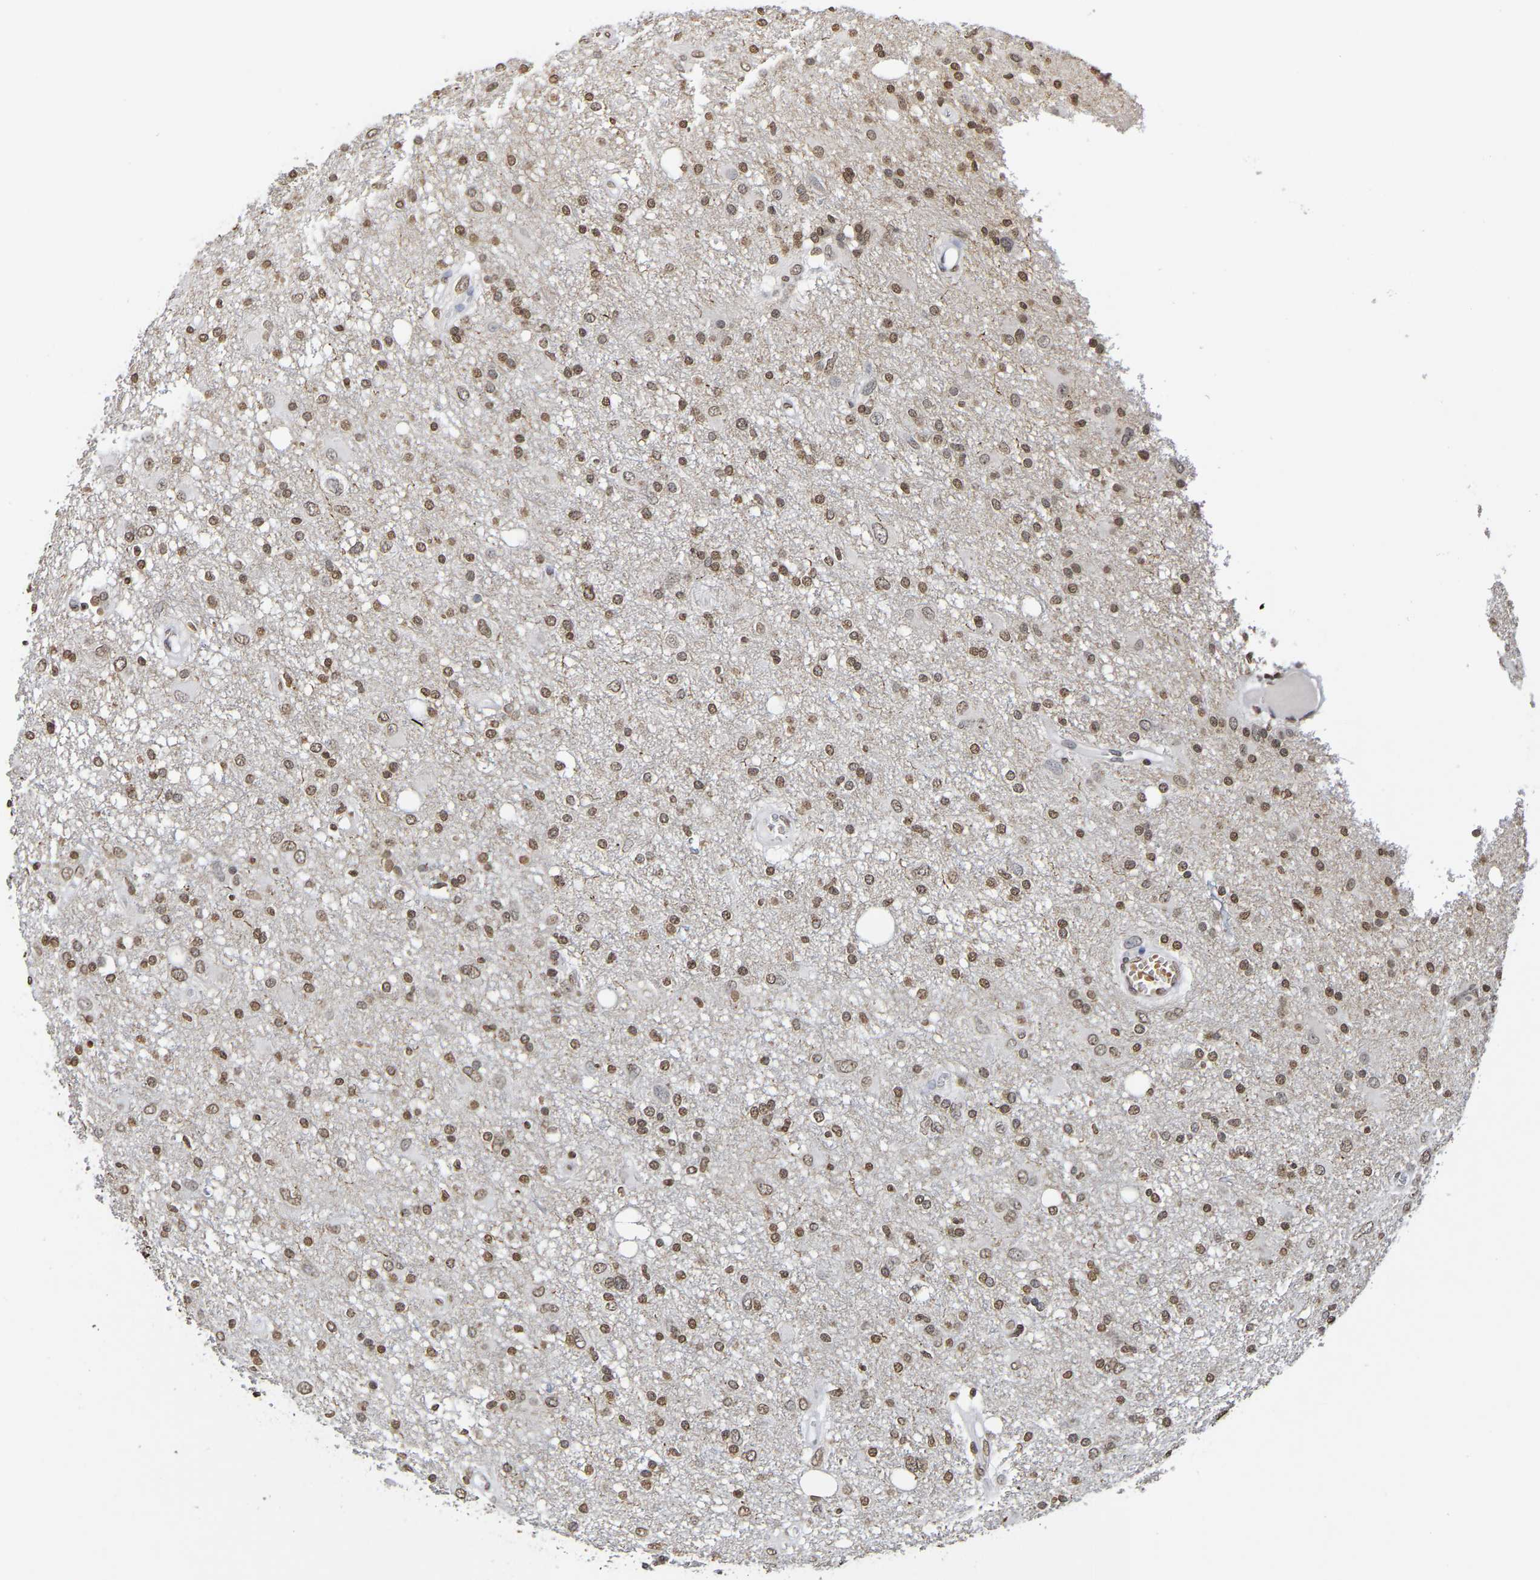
{"staining": {"intensity": "moderate", "quantity": ">75%", "location": "nuclear"}, "tissue": "glioma", "cell_type": "Tumor cells", "image_type": "cancer", "snomed": [{"axis": "morphology", "description": "Glioma, malignant, High grade"}, {"axis": "topography", "description": "Brain"}], "caption": "Tumor cells reveal medium levels of moderate nuclear positivity in about >75% of cells in malignant high-grade glioma.", "gene": "ATF4", "patient": {"sex": "female", "age": 59}}